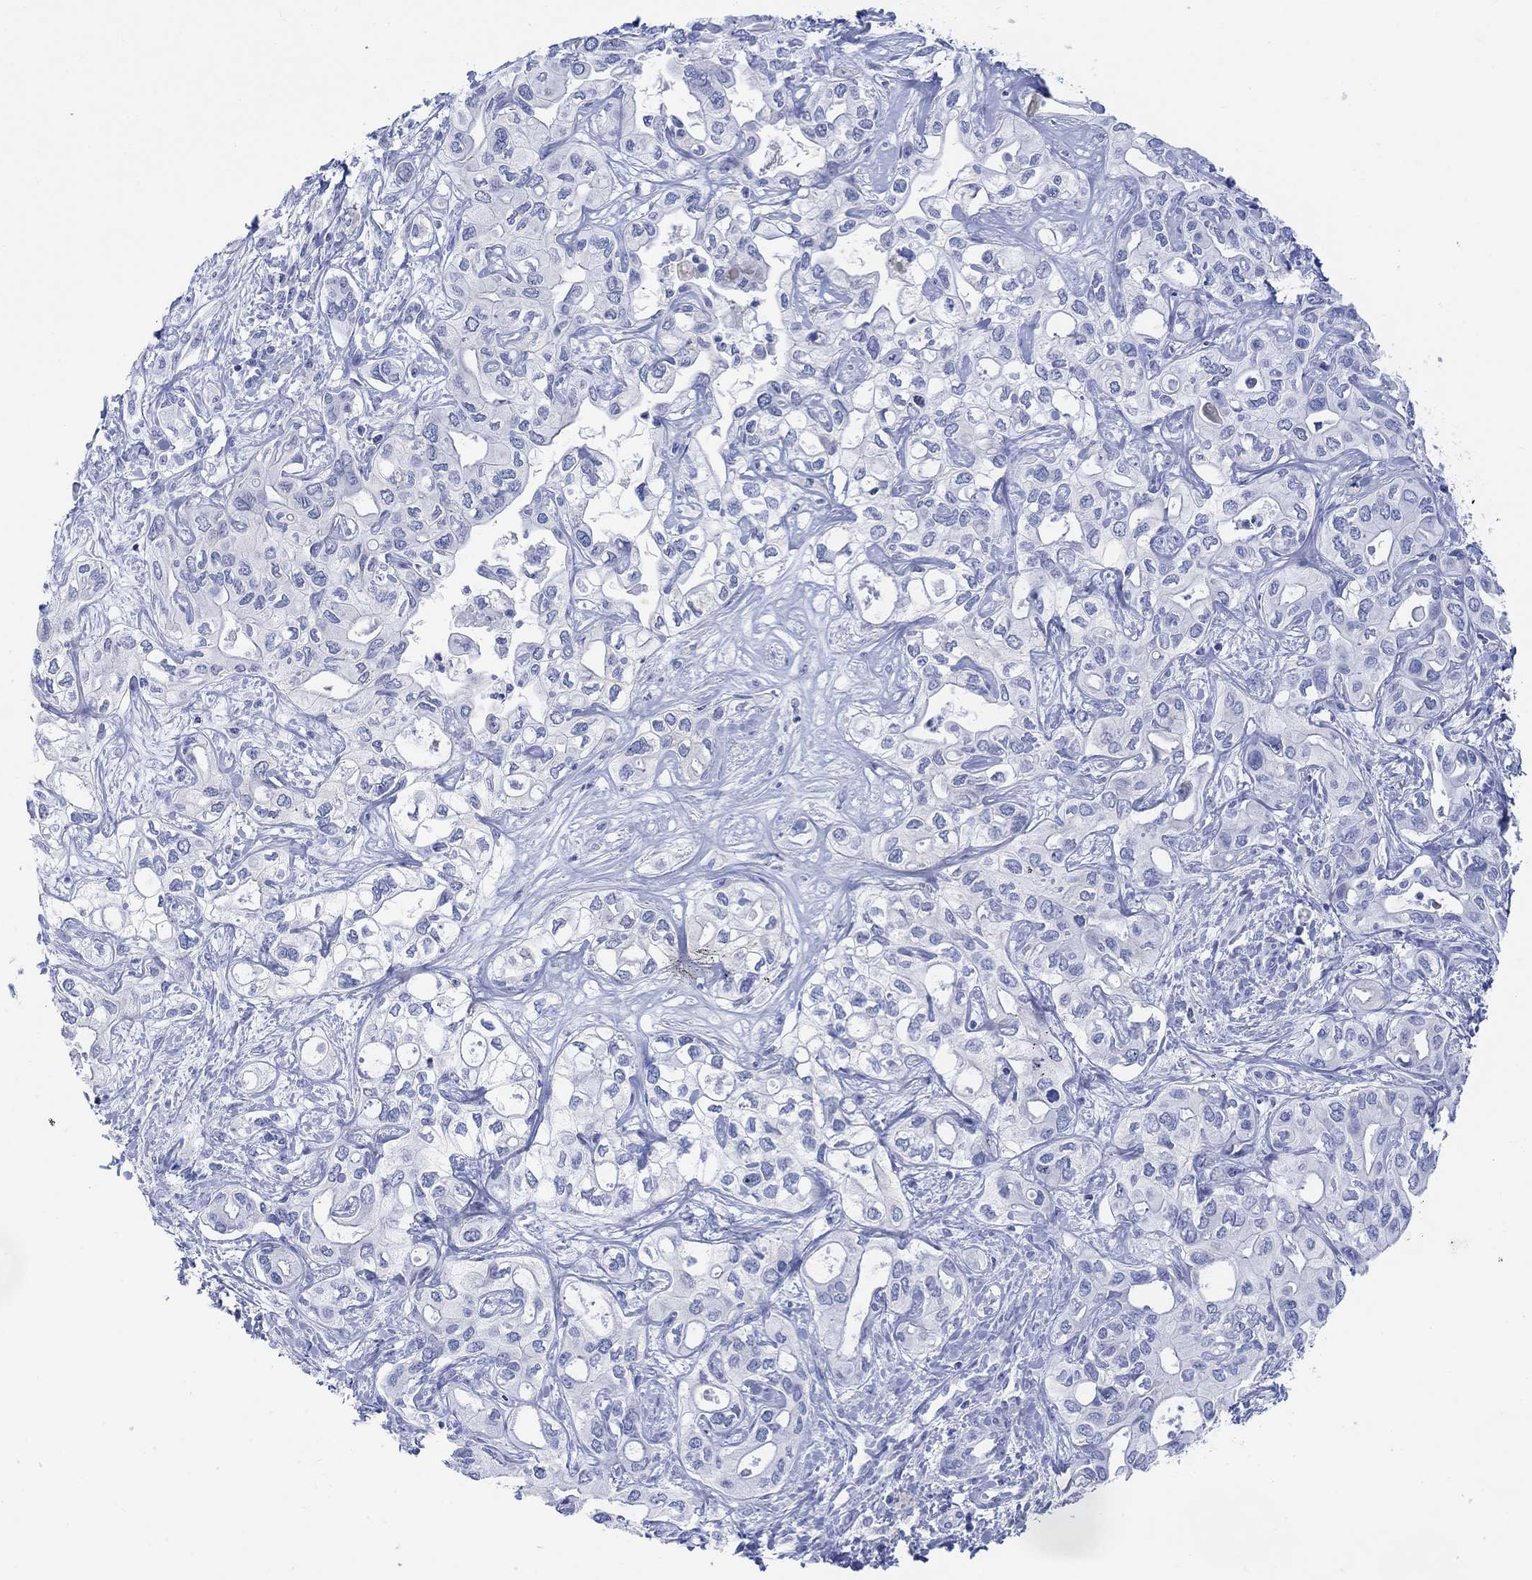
{"staining": {"intensity": "negative", "quantity": "none", "location": "none"}, "tissue": "liver cancer", "cell_type": "Tumor cells", "image_type": "cancer", "snomed": [{"axis": "morphology", "description": "Cholangiocarcinoma"}, {"axis": "topography", "description": "Liver"}], "caption": "Immunohistochemistry (IHC) of human liver cholangiocarcinoma demonstrates no positivity in tumor cells. (DAB immunohistochemistry, high magnification).", "gene": "GNG13", "patient": {"sex": "female", "age": 64}}